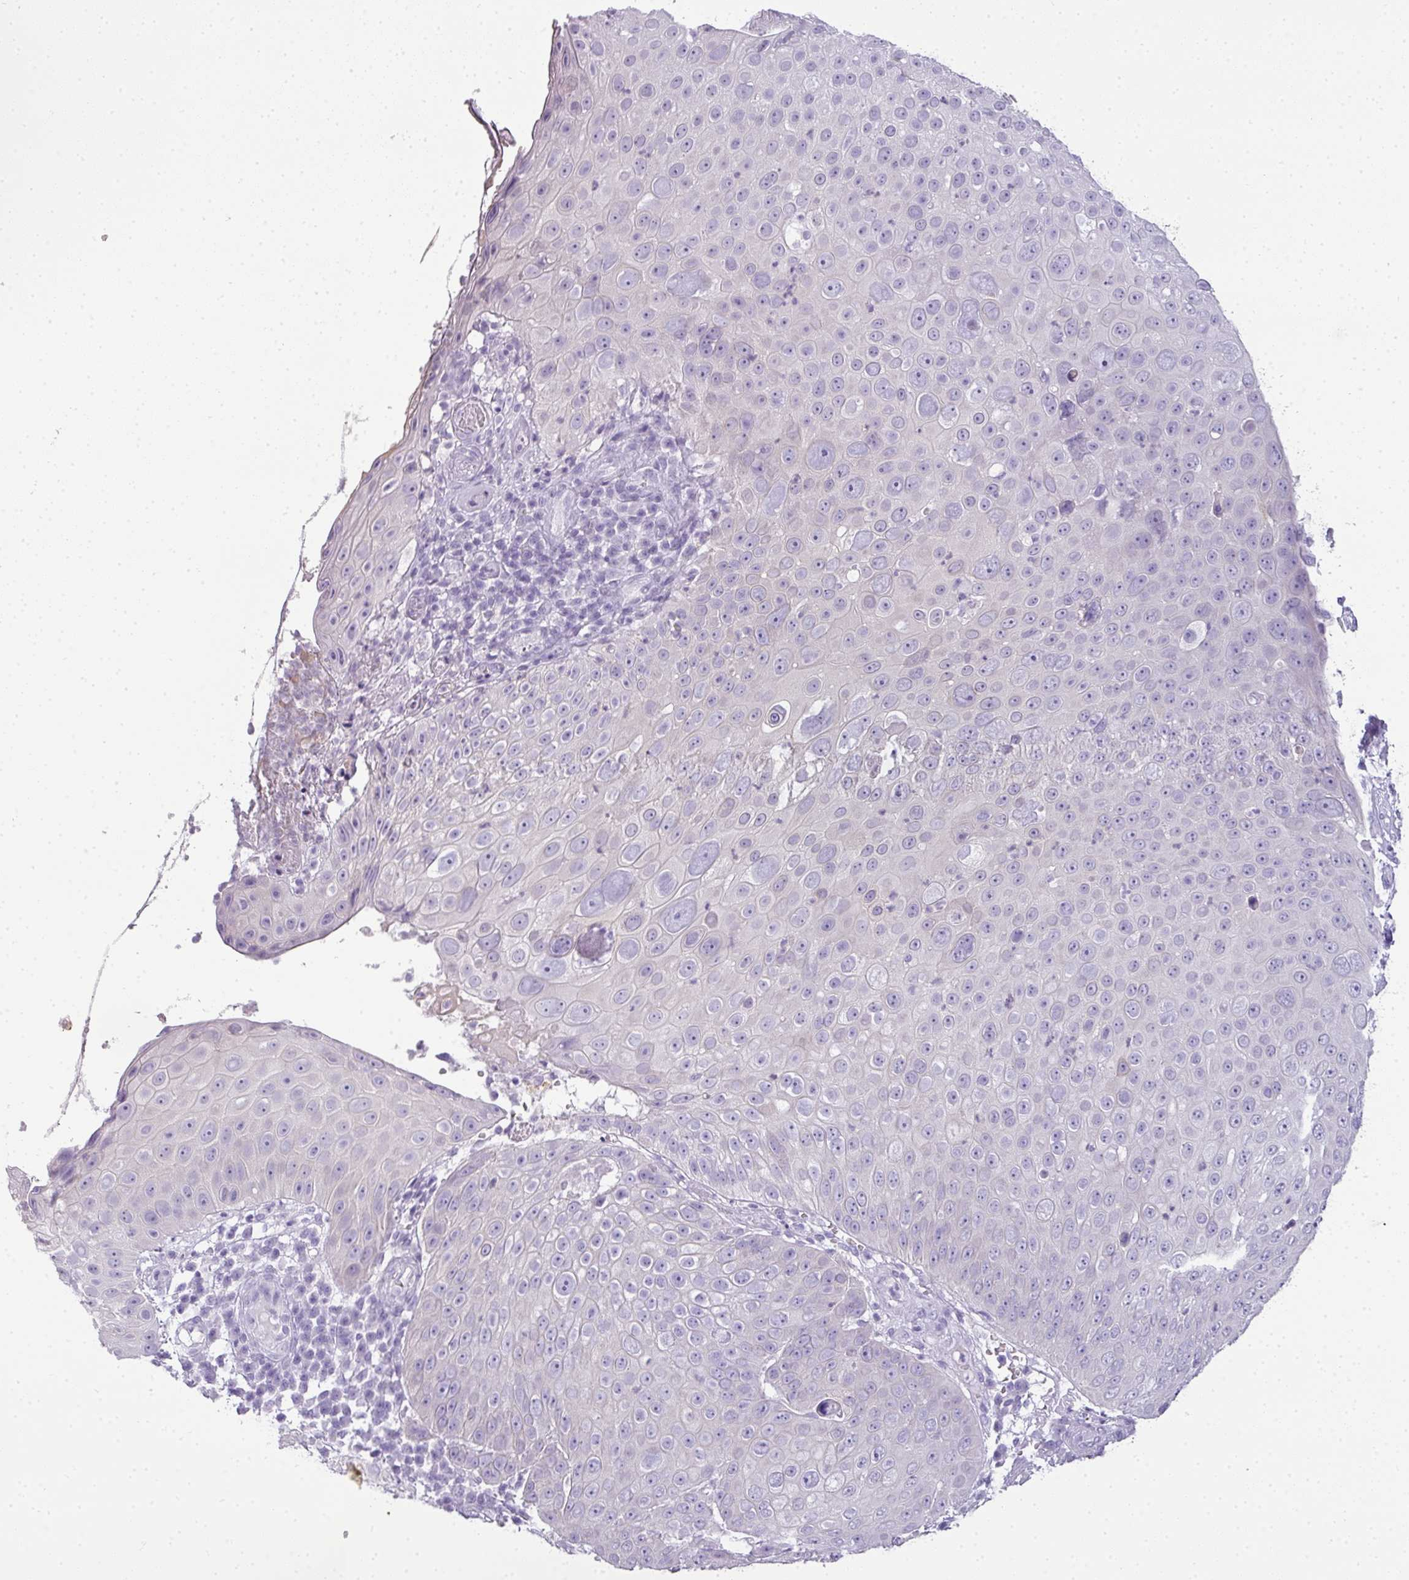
{"staining": {"intensity": "negative", "quantity": "none", "location": "none"}, "tissue": "skin cancer", "cell_type": "Tumor cells", "image_type": "cancer", "snomed": [{"axis": "morphology", "description": "Squamous cell carcinoma, NOS"}, {"axis": "topography", "description": "Skin"}], "caption": "Immunohistochemical staining of skin cancer reveals no significant staining in tumor cells. (Immunohistochemistry, brightfield microscopy, high magnification).", "gene": "RBMY1F", "patient": {"sex": "male", "age": 71}}